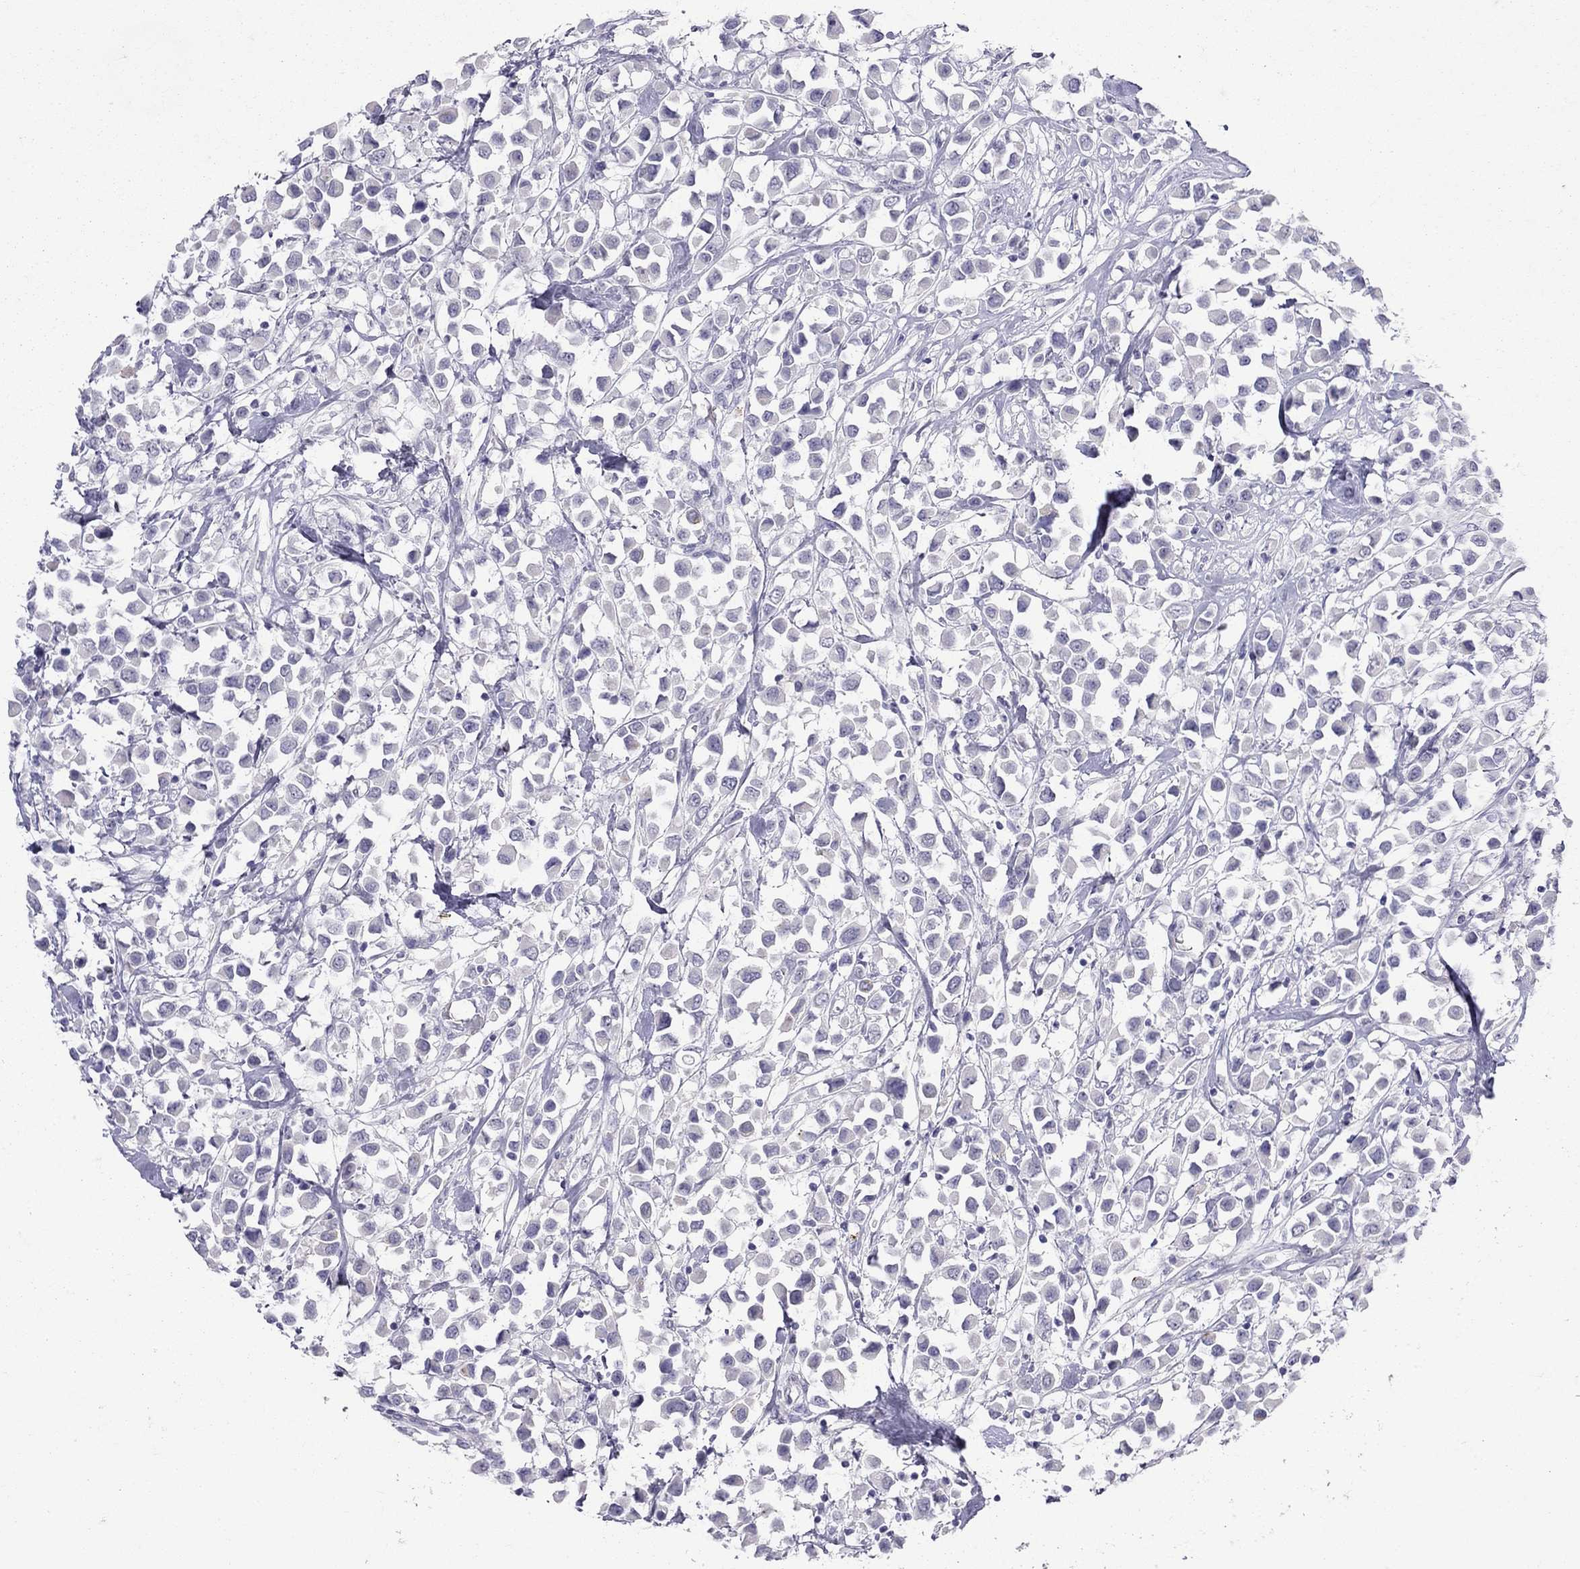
{"staining": {"intensity": "negative", "quantity": "none", "location": "none"}, "tissue": "breast cancer", "cell_type": "Tumor cells", "image_type": "cancer", "snomed": [{"axis": "morphology", "description": "Duct carcinoma"}, {"axis": "topography", "description": "Breast"}], "caption": "An immunohistochemistry (IHC) histopathology image of breast intraductal carcinoma is shown. There is no staining in tumor cells of breast intraductal carcinoma. Brightfield microscopy of immunohistochemistry stained with DAB (brown) and hematoxylin (blue), captured at high magnification.", "gene": "MUC16", "patient": {"sex": "female", "age": 61}}